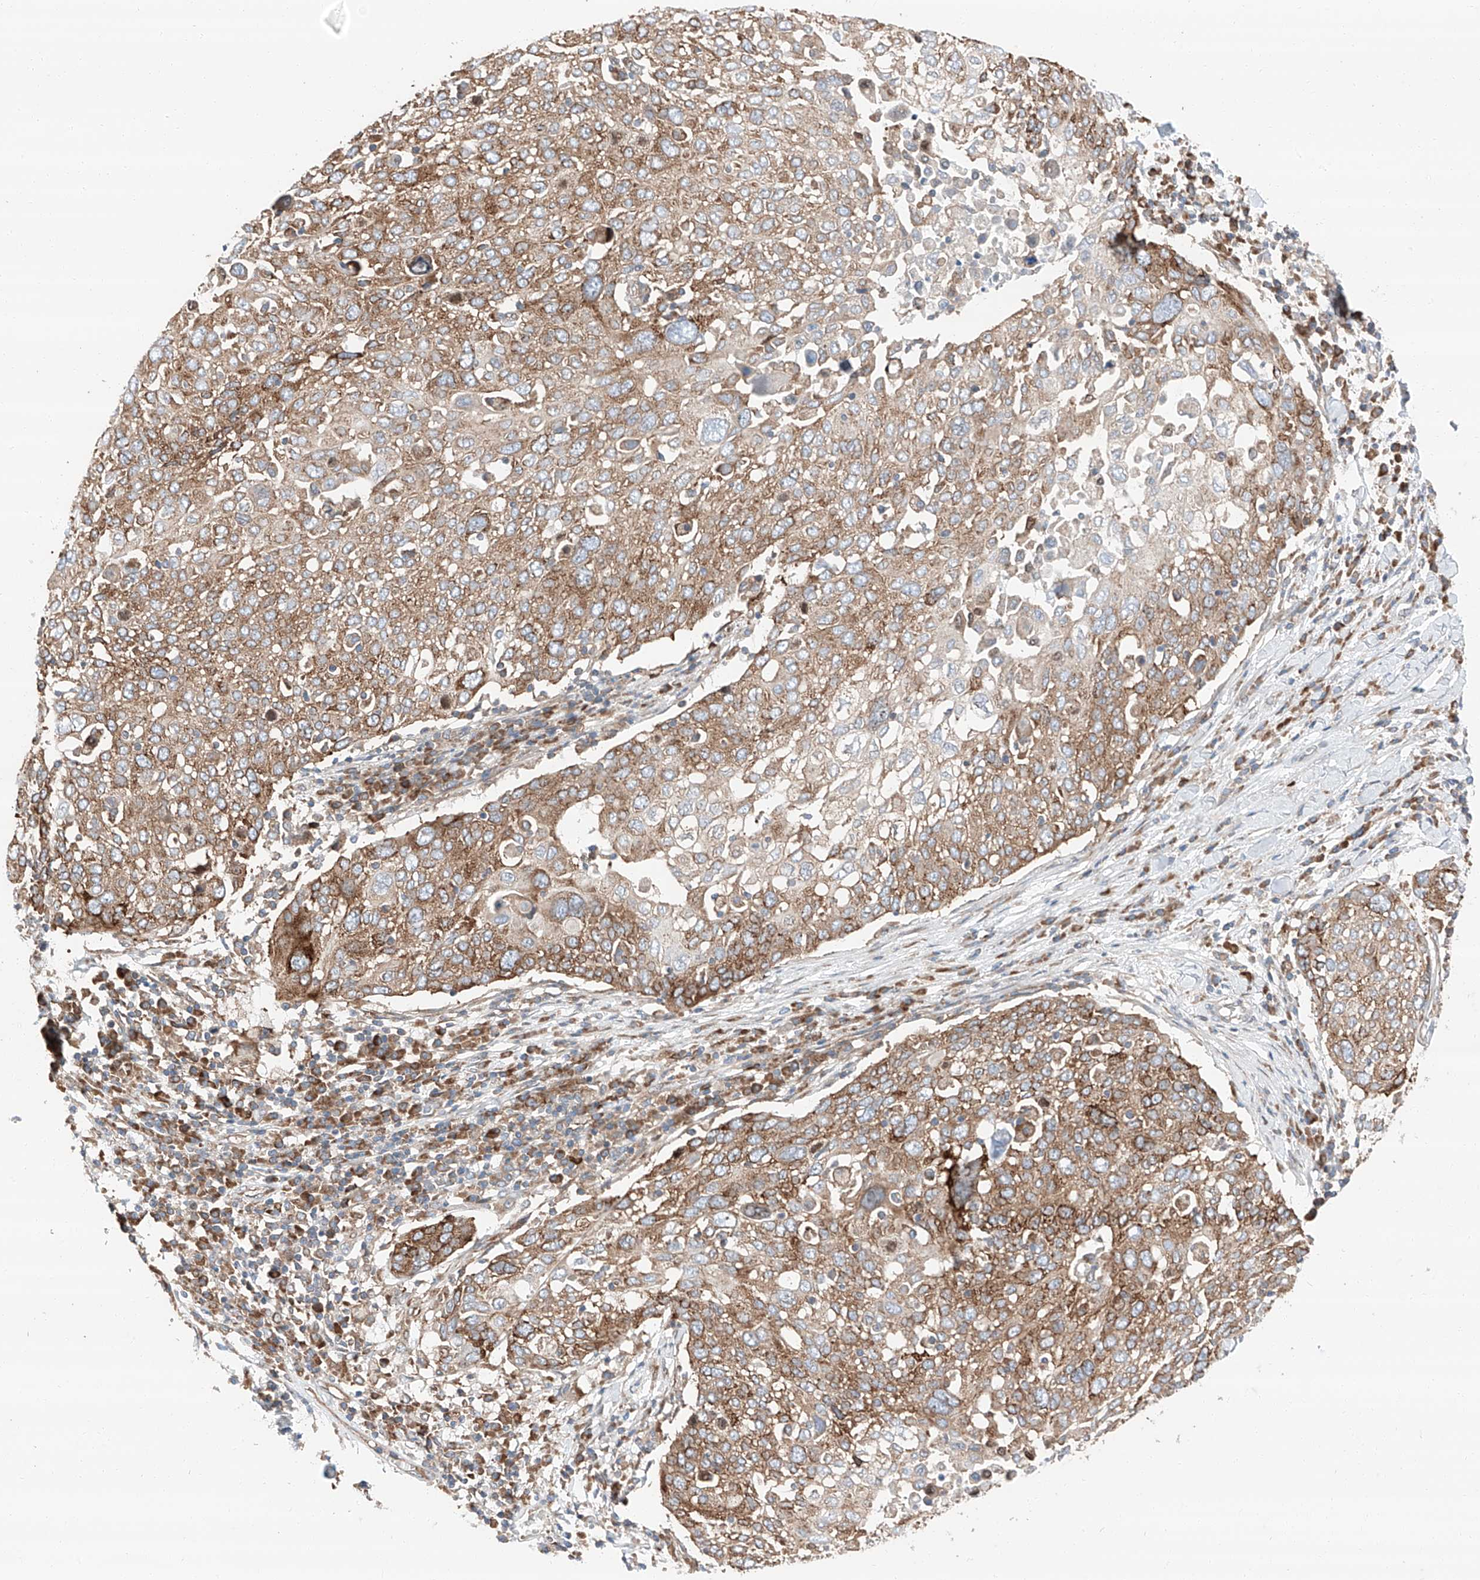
{"staining": {"intensity": "moderate", "quantity": ">75%", "location": "cytoplasmic/membranous"}, "tissue": "lung cancer", "cell_type": "Tumor cells", "image_type": "cancer", "snomed": [{"axis": "morphology", "description": "Squamous cell carcinoma, NOS"}, {"axis": "topography", "description": "Lung"}], "caption": "A photomicrograph of lung squamous cell carcinoma stained for a protein displays moderate cytoplasmic/membranous brown staining in tumor cells.", "gene": "ZC3H15", "patient": {"sex": "male", "age": 65}}